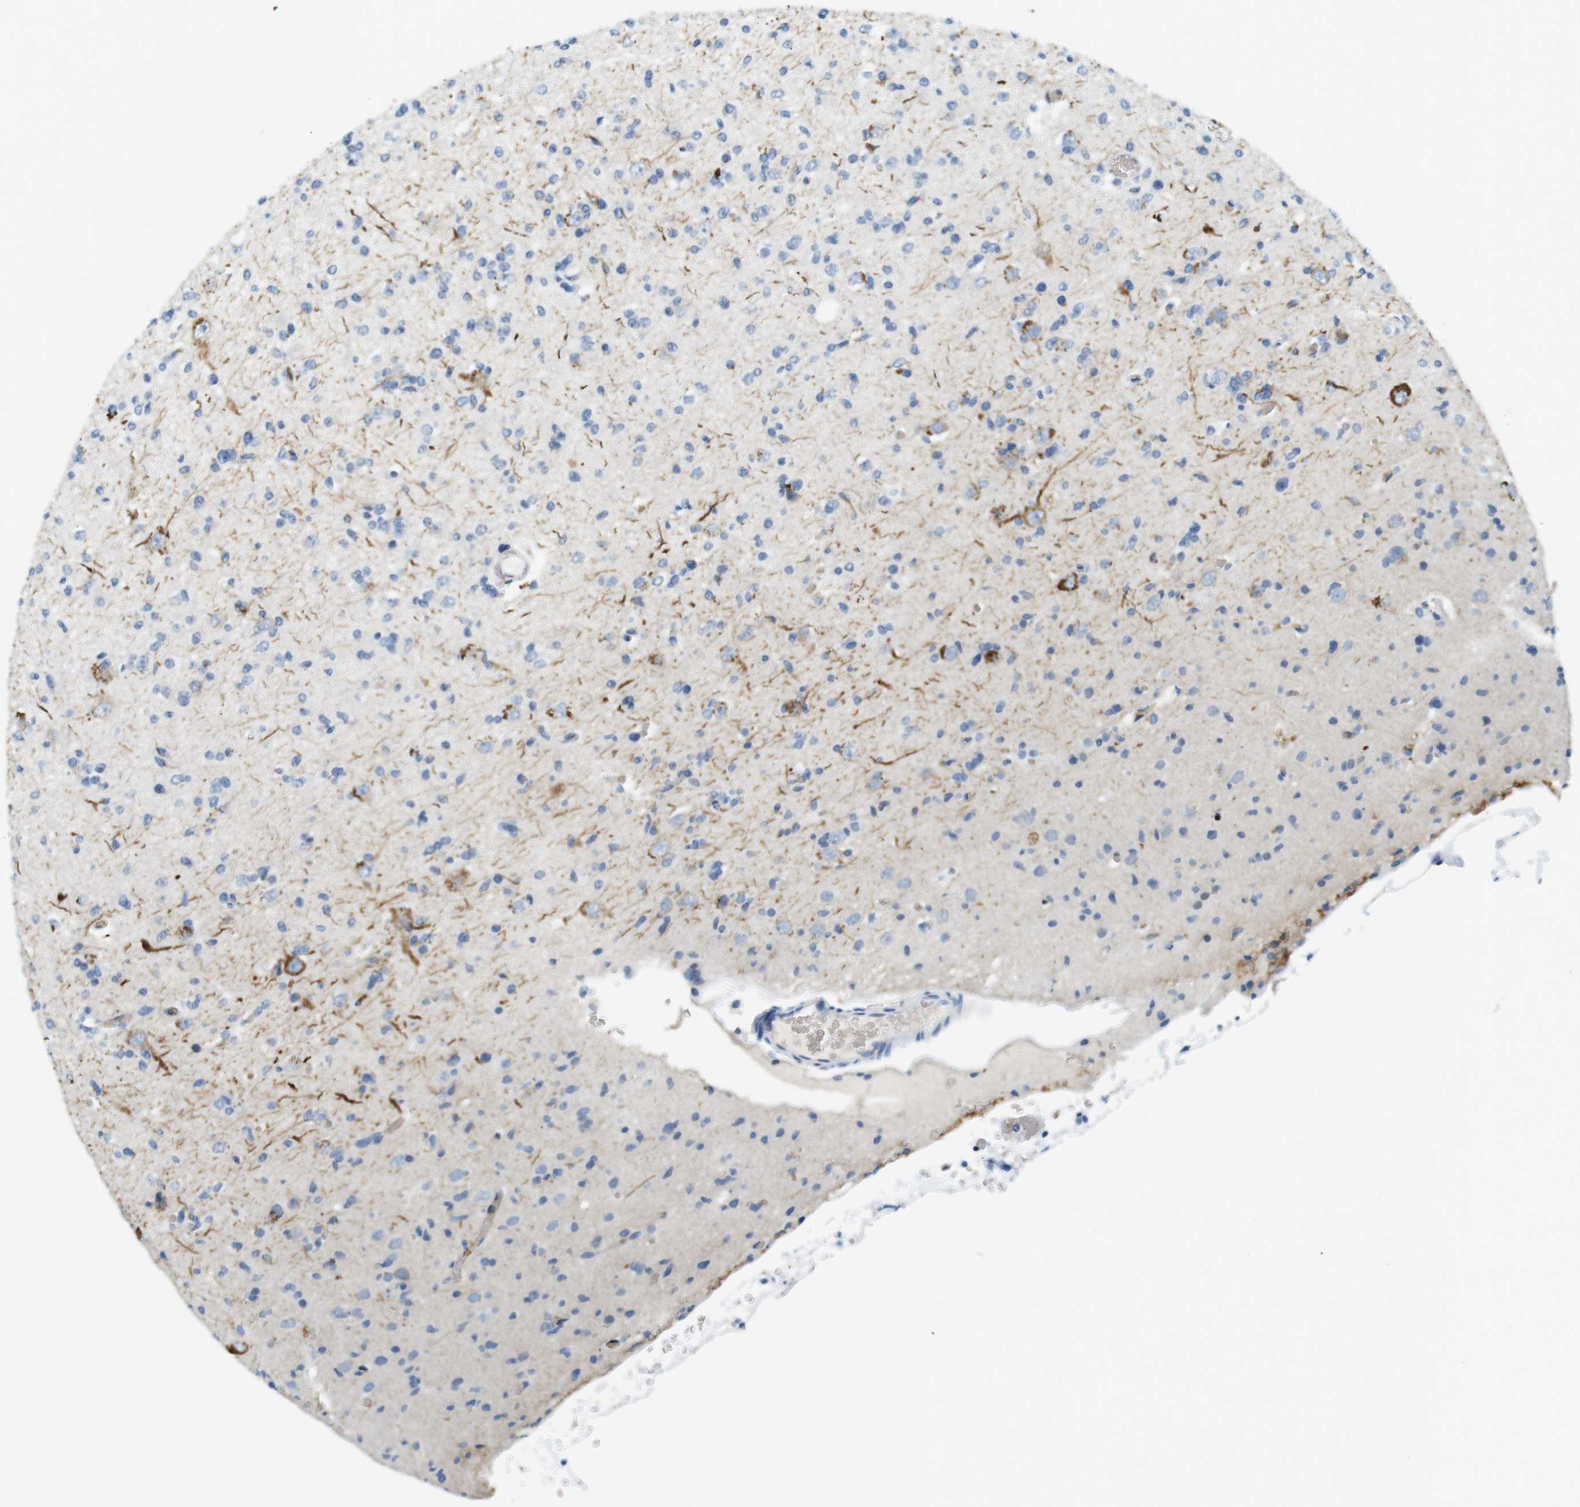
{"staining": {"intensity": "negative", "quantity": "none", "location": "none"}, "tissue": "glioma", "cell_type": "Tumor cells", "image_type": "cancer", "snomed": [{"axis": "morphology", "description": "Glioma, malignant, Low grade"}, {"axis": "topography", "description": "Brain"}], "caption": "Tumor cells show no significant positivity in low-grade glioma (malignant).", "gene": "TFAP2C", "patient": {"sex": "female", "age": 22}}